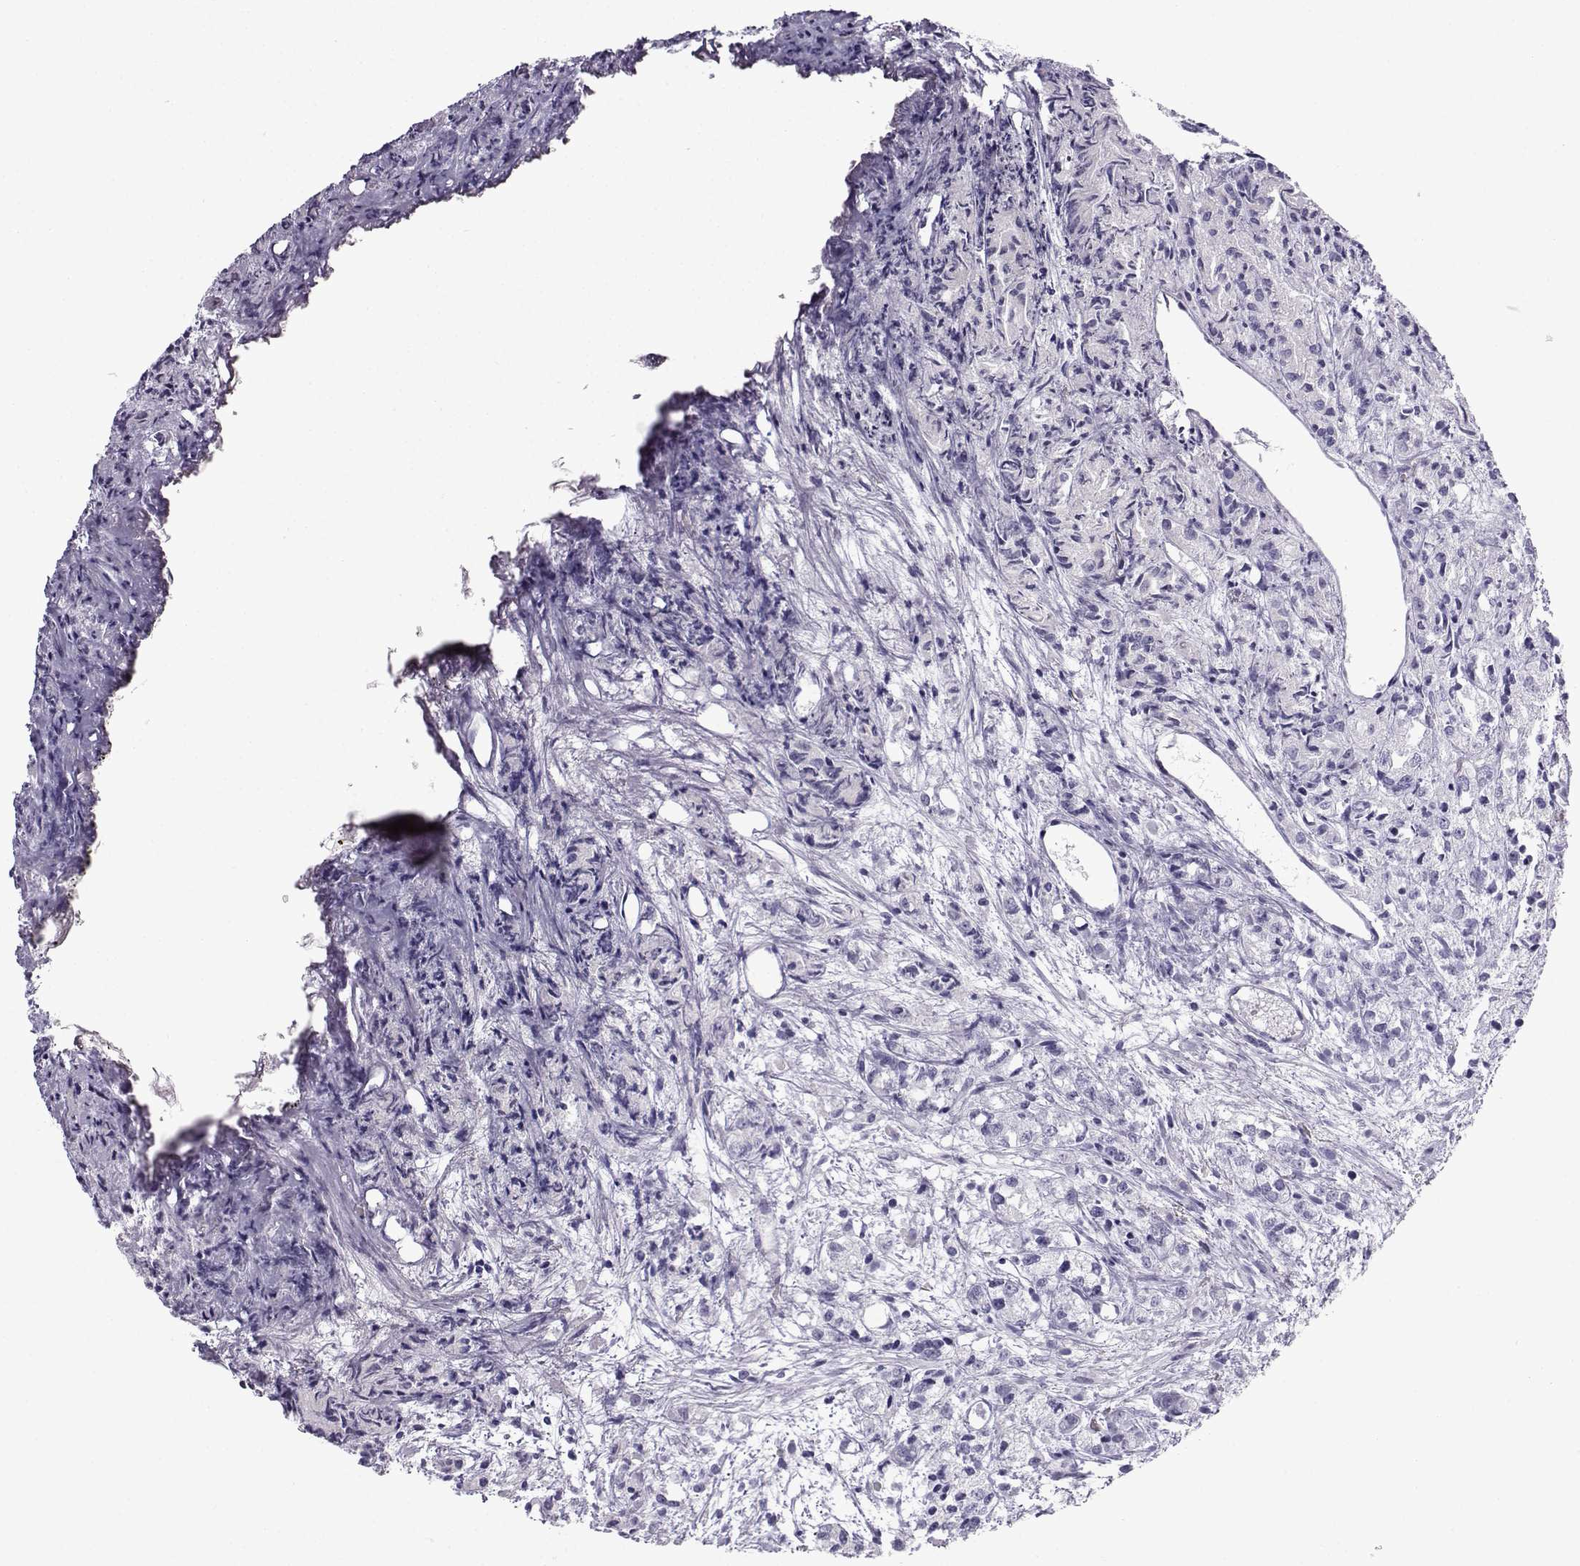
{"staining": {"intensity": "negative", "quantity": "none", "location": "none"}, "tissue": "prostate cancer", "cell_type": "Tumor cells", "image_type": "cancer", "snomed": [{"axis": "morphology", "description": "Adenocarcinoma, Medium grade"}, {"axis": "topography", "description": "Prostate"}], "caption": "An immunohistochemistry histopathology image of prostate cancer (medium-grade adenocarcinoma) is shown. There is no staining in tumor cells of prostate cancer (medium-grade adenocarcinoma). (DAB IHC with hematoxylin counter stain).", "gene": "CFAP53", "patient": {"sex": "male", "age": 74}}